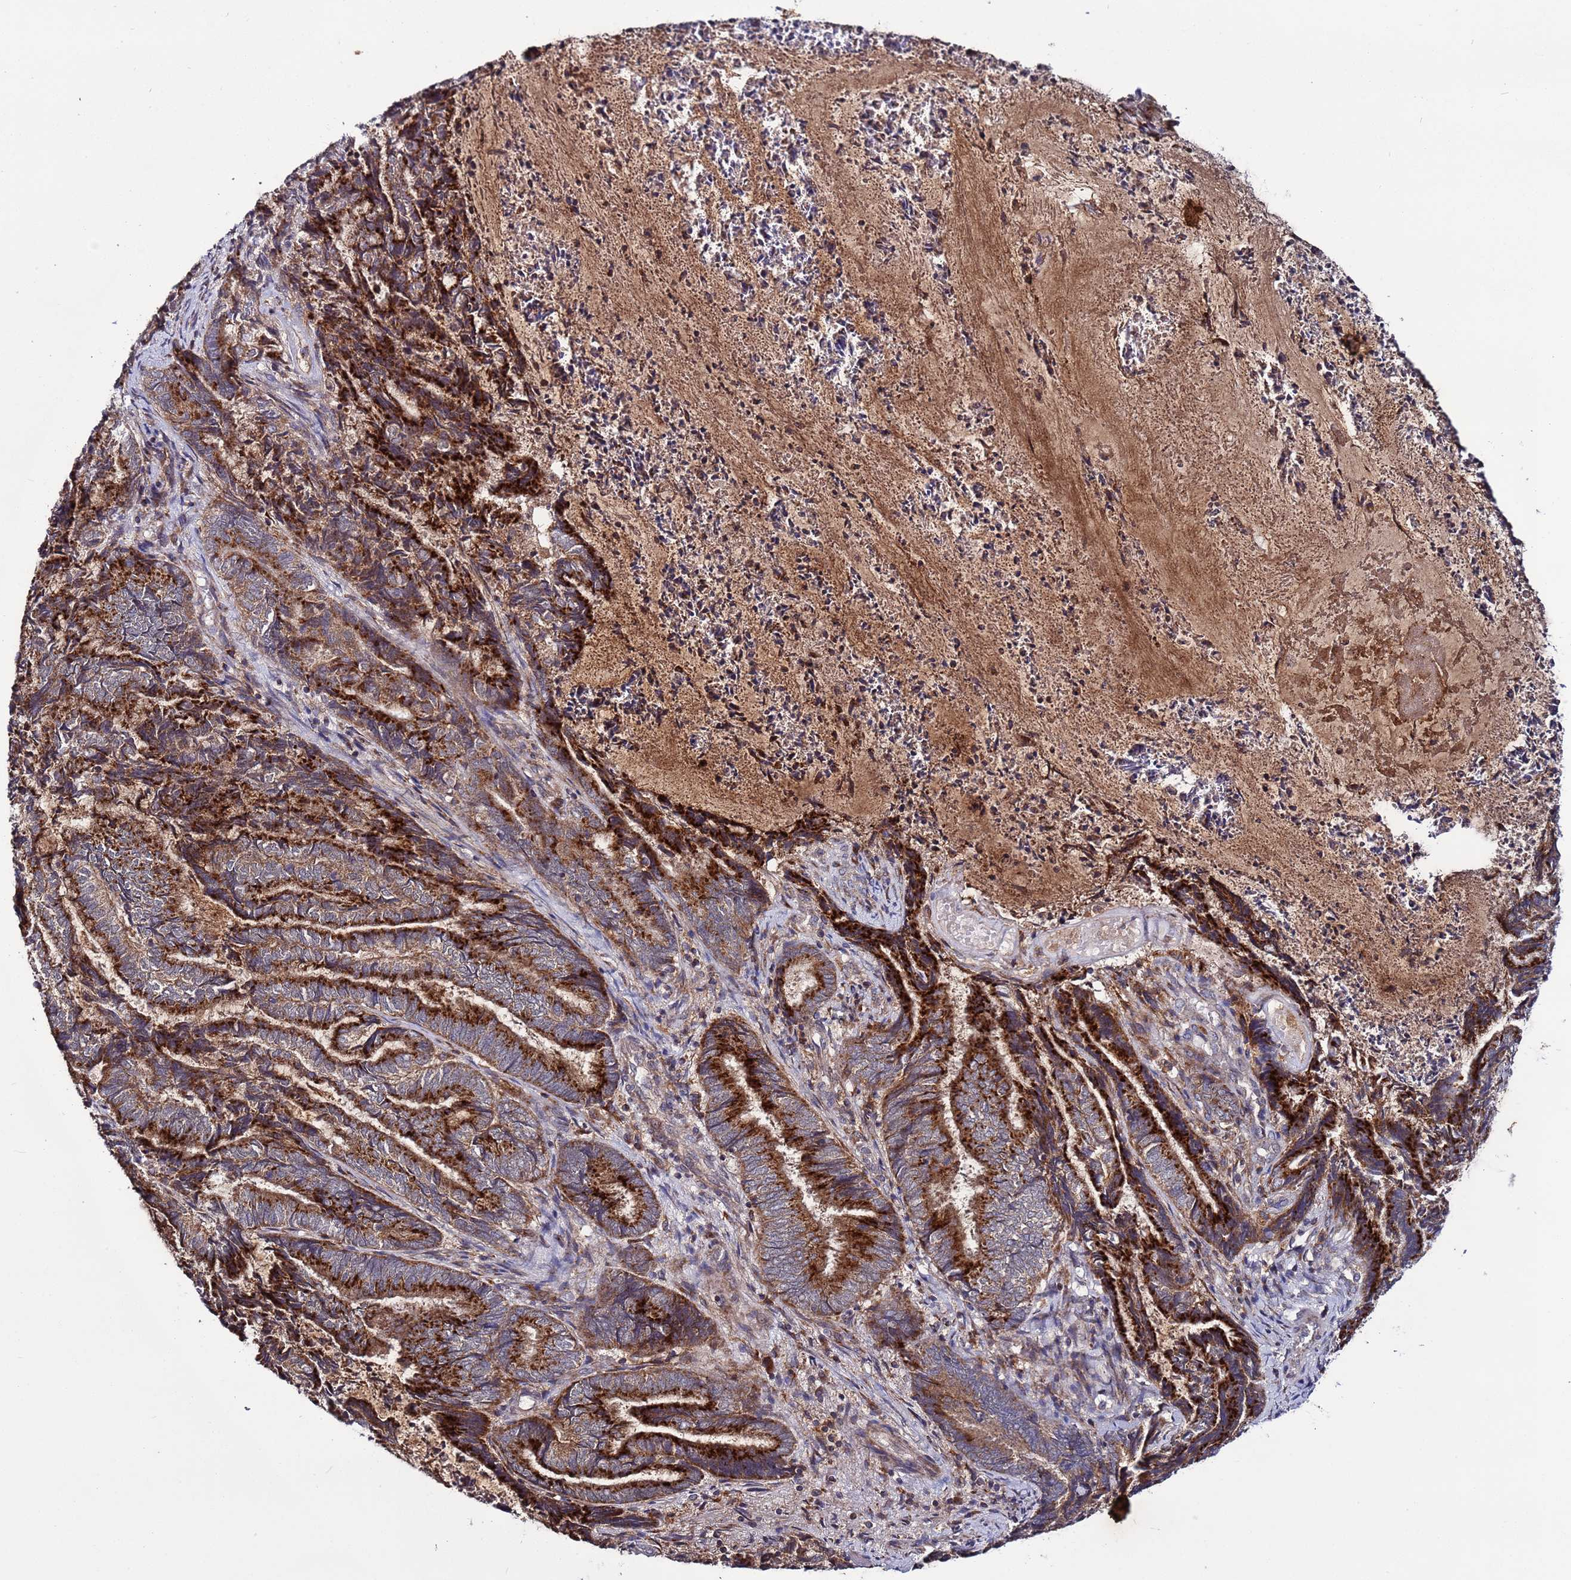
{"staining": {"intensity": "strong", "quantity": ">75%", "location": "cytoplasmic/membranous"}, "tissue": "endometrial cancer", "cell_type": "Tumor cells", "image_type": "cancer", "snomed": [{"axis": "morphology", "description": "Adenocarcinoma, NOS"}, {"axis": "topography", "description": "Endometrium"}], "caption": "Endometrial cancer (adenocarcinoma) tissue demonstrates strong cytoplasmic/membranous expression in approximately >75% of tumor cells (IHC, brightfield microscopy, high magnification).", "gene": "TMEM176B", "patient": {"sex": "female", "age": 80}}